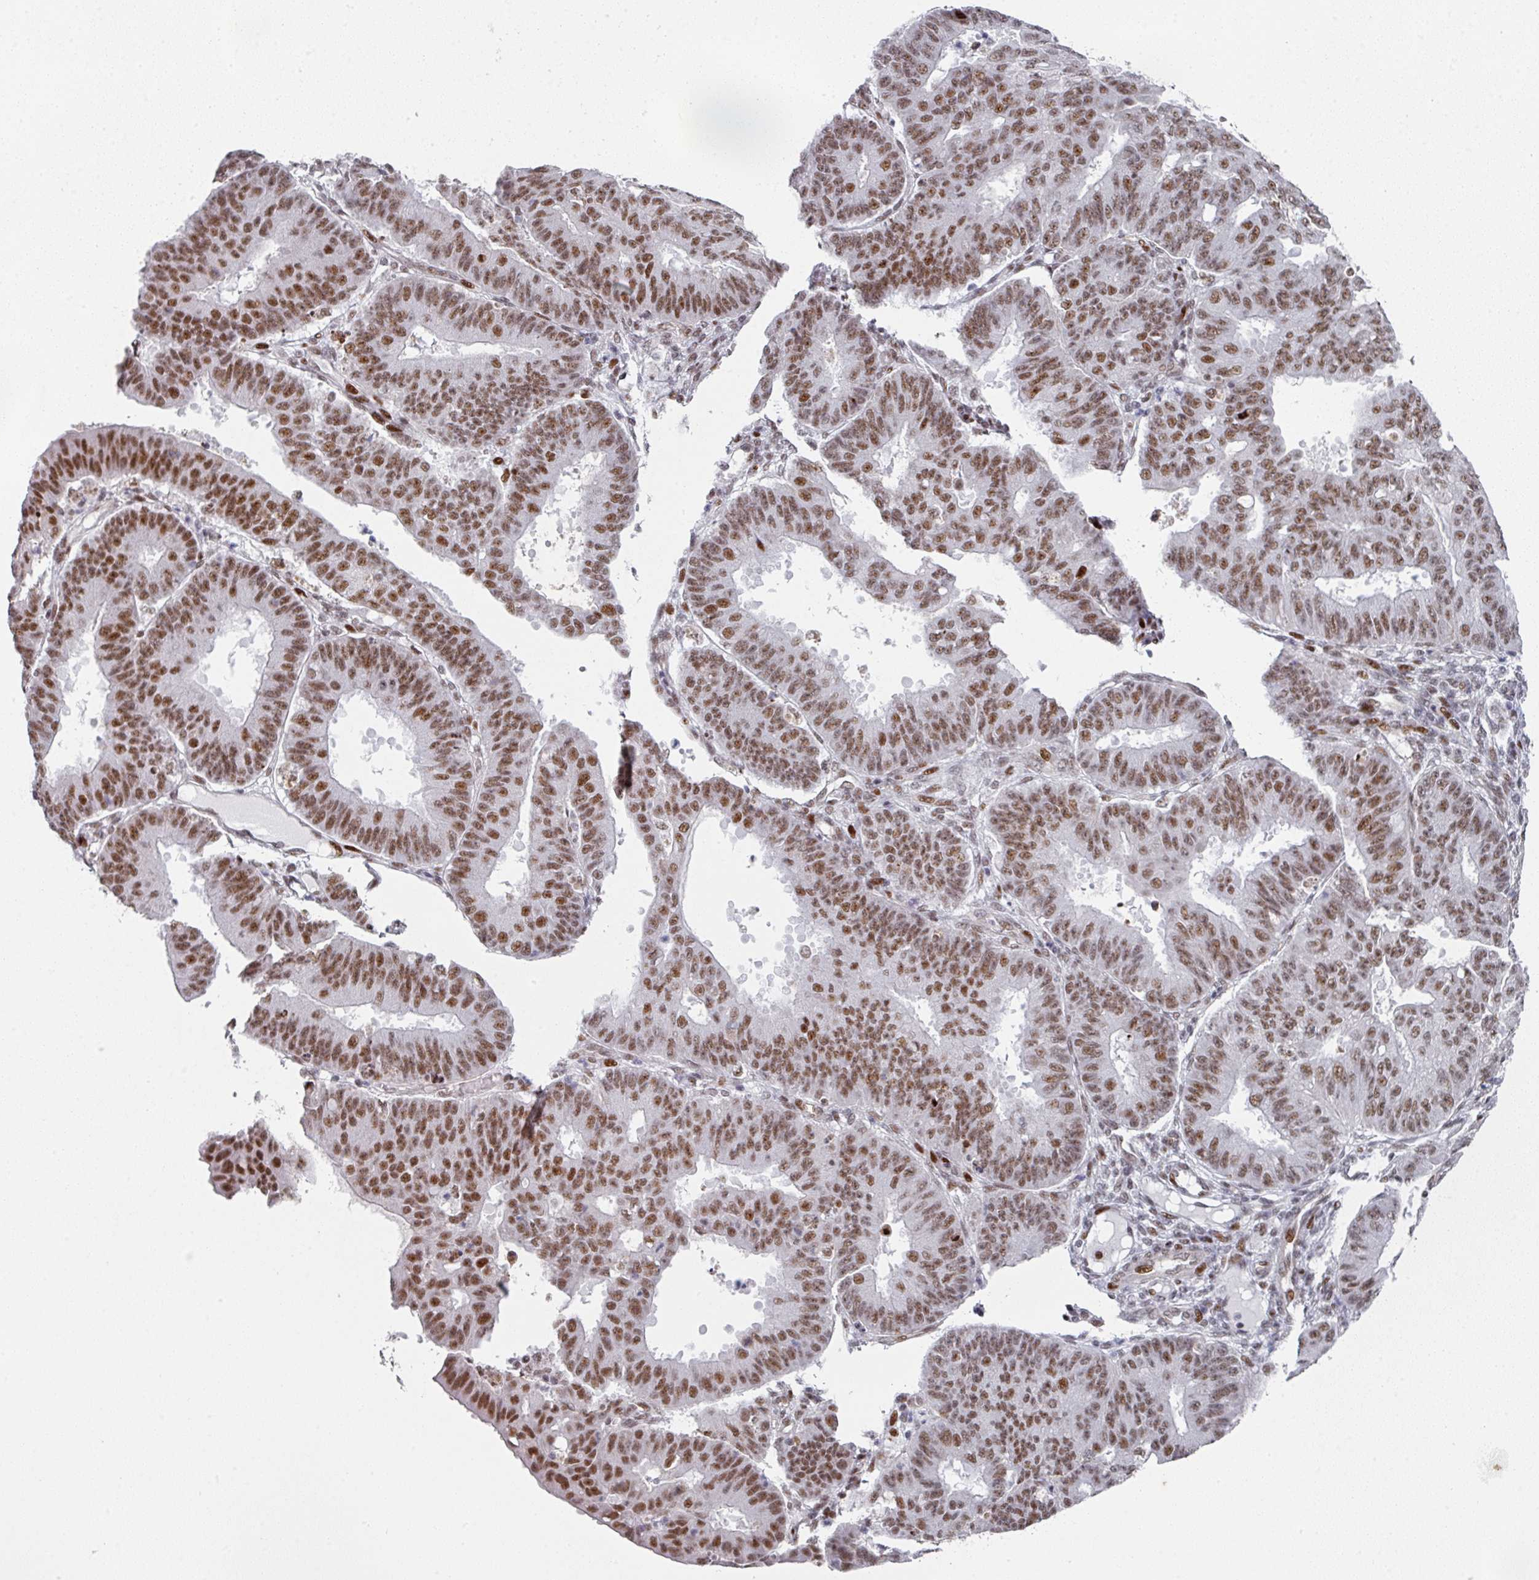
{"staining": {"intensity": "strong", "quantity": ">75%", "location": "nuclear"}, "tissue": "ovarian cancer", "cell_type": "Tumor cells", "image_type": "cancer", "snomed": [{"axis": "morphology", "description": "Carcinoma, endometroid"}, {"axis": "topography", "description": "Appendix"}, {"axis": "topography", "description": "Ovary"}], "caption": "Protein staining of ovarian cancer (endometroid carcinoma) tissue shows strong nuclear staining in approximately >75% of tumor cells.", "gene": "SF3B5", "patient": {"sex": "female", "age": 42}}